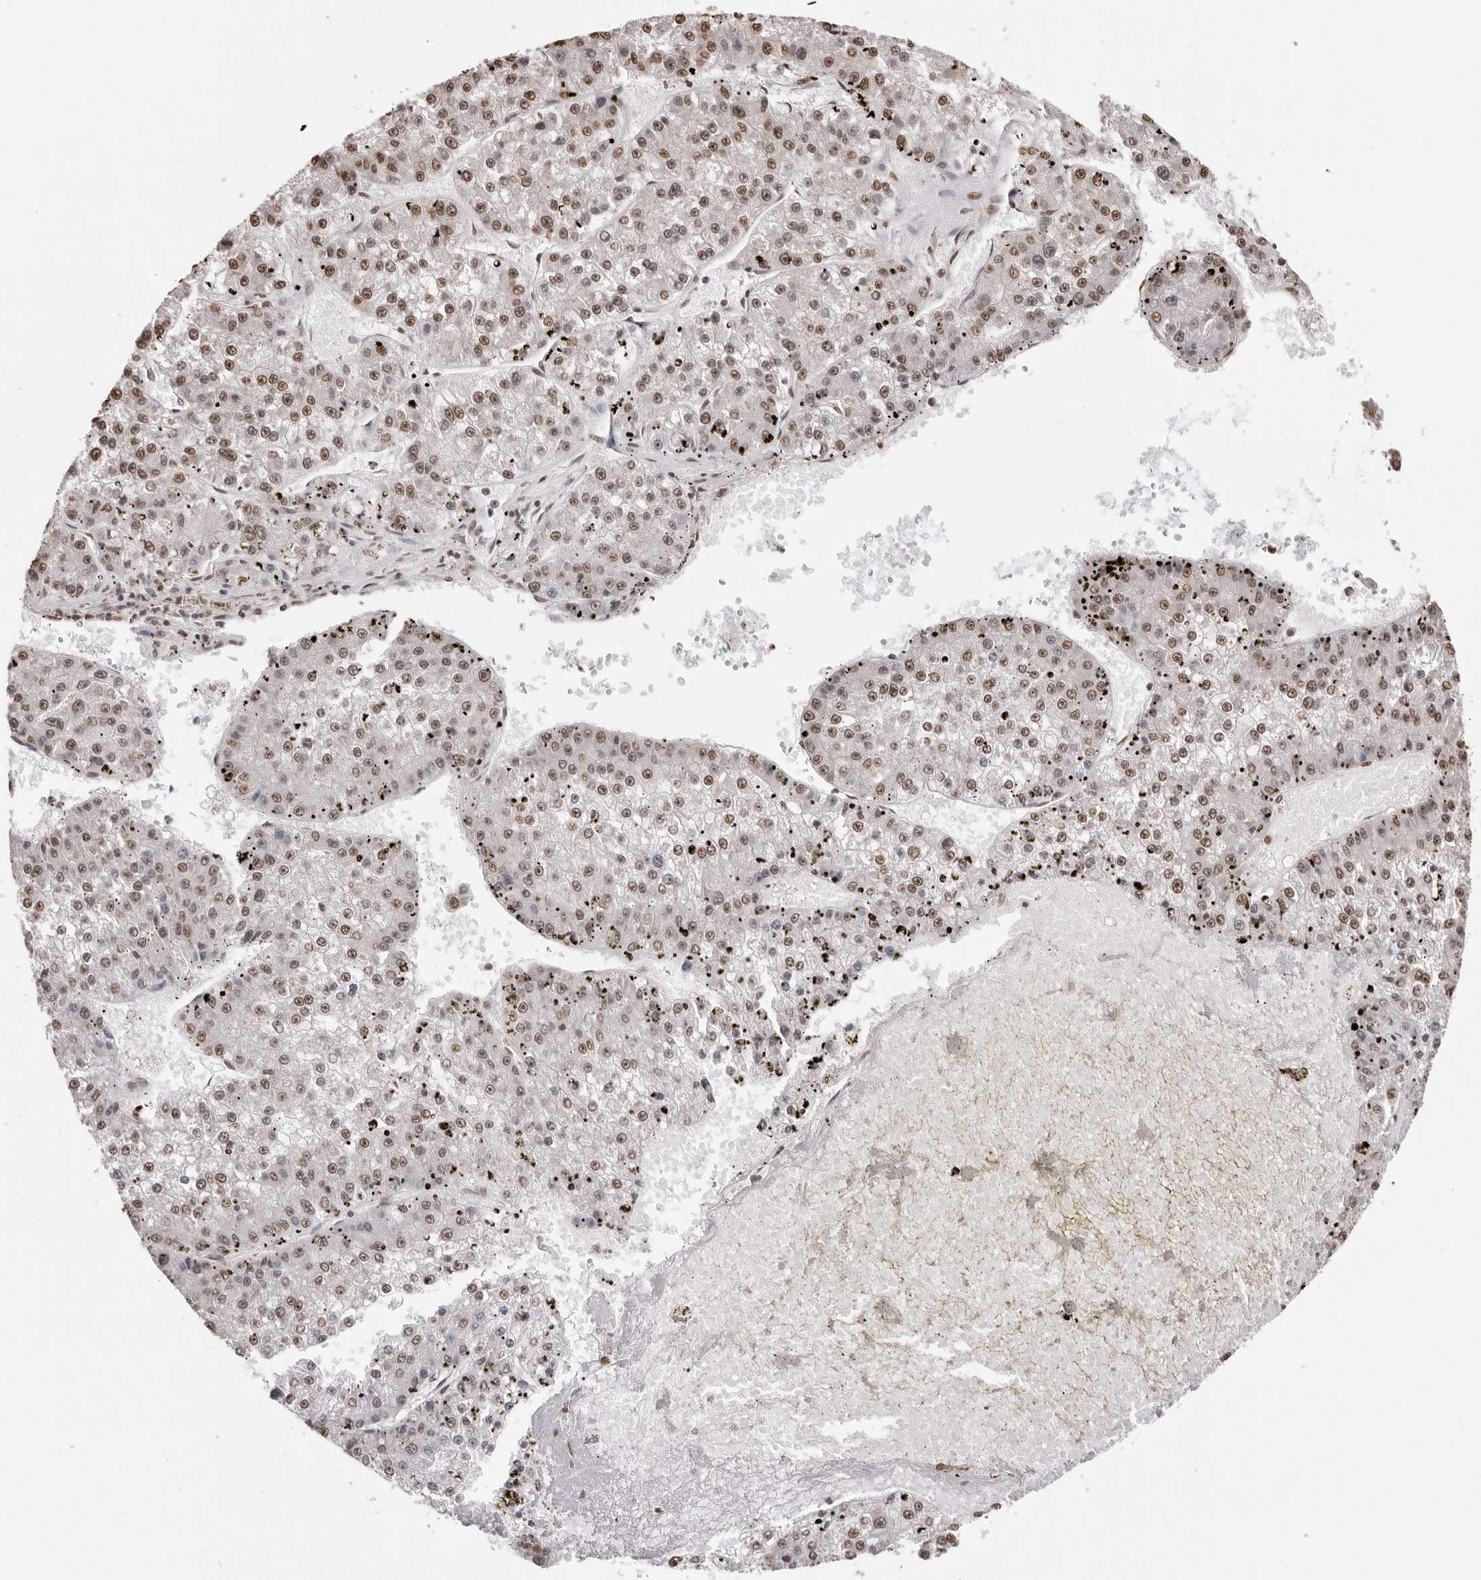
{"staining": {"intensity": "moderate", "quantity": ">75%", "location": "nuclear"}, "tissue": "liver cancer", "cell_type": "Tumor cells", "image_type": "cancer", "snomed": [{"axis": "morphology", "description": "Carcinoma, Hepatocellular, NOS"}, {"axis": "topography", "description": "Liver"}], "caption": "Human liver cancer stained with a brown dye reveals moderate nuclear positive positivity in about >75% of tumor cells.", "gene": "OLIG3", "patient": {"sex": "female", "age": 73}}